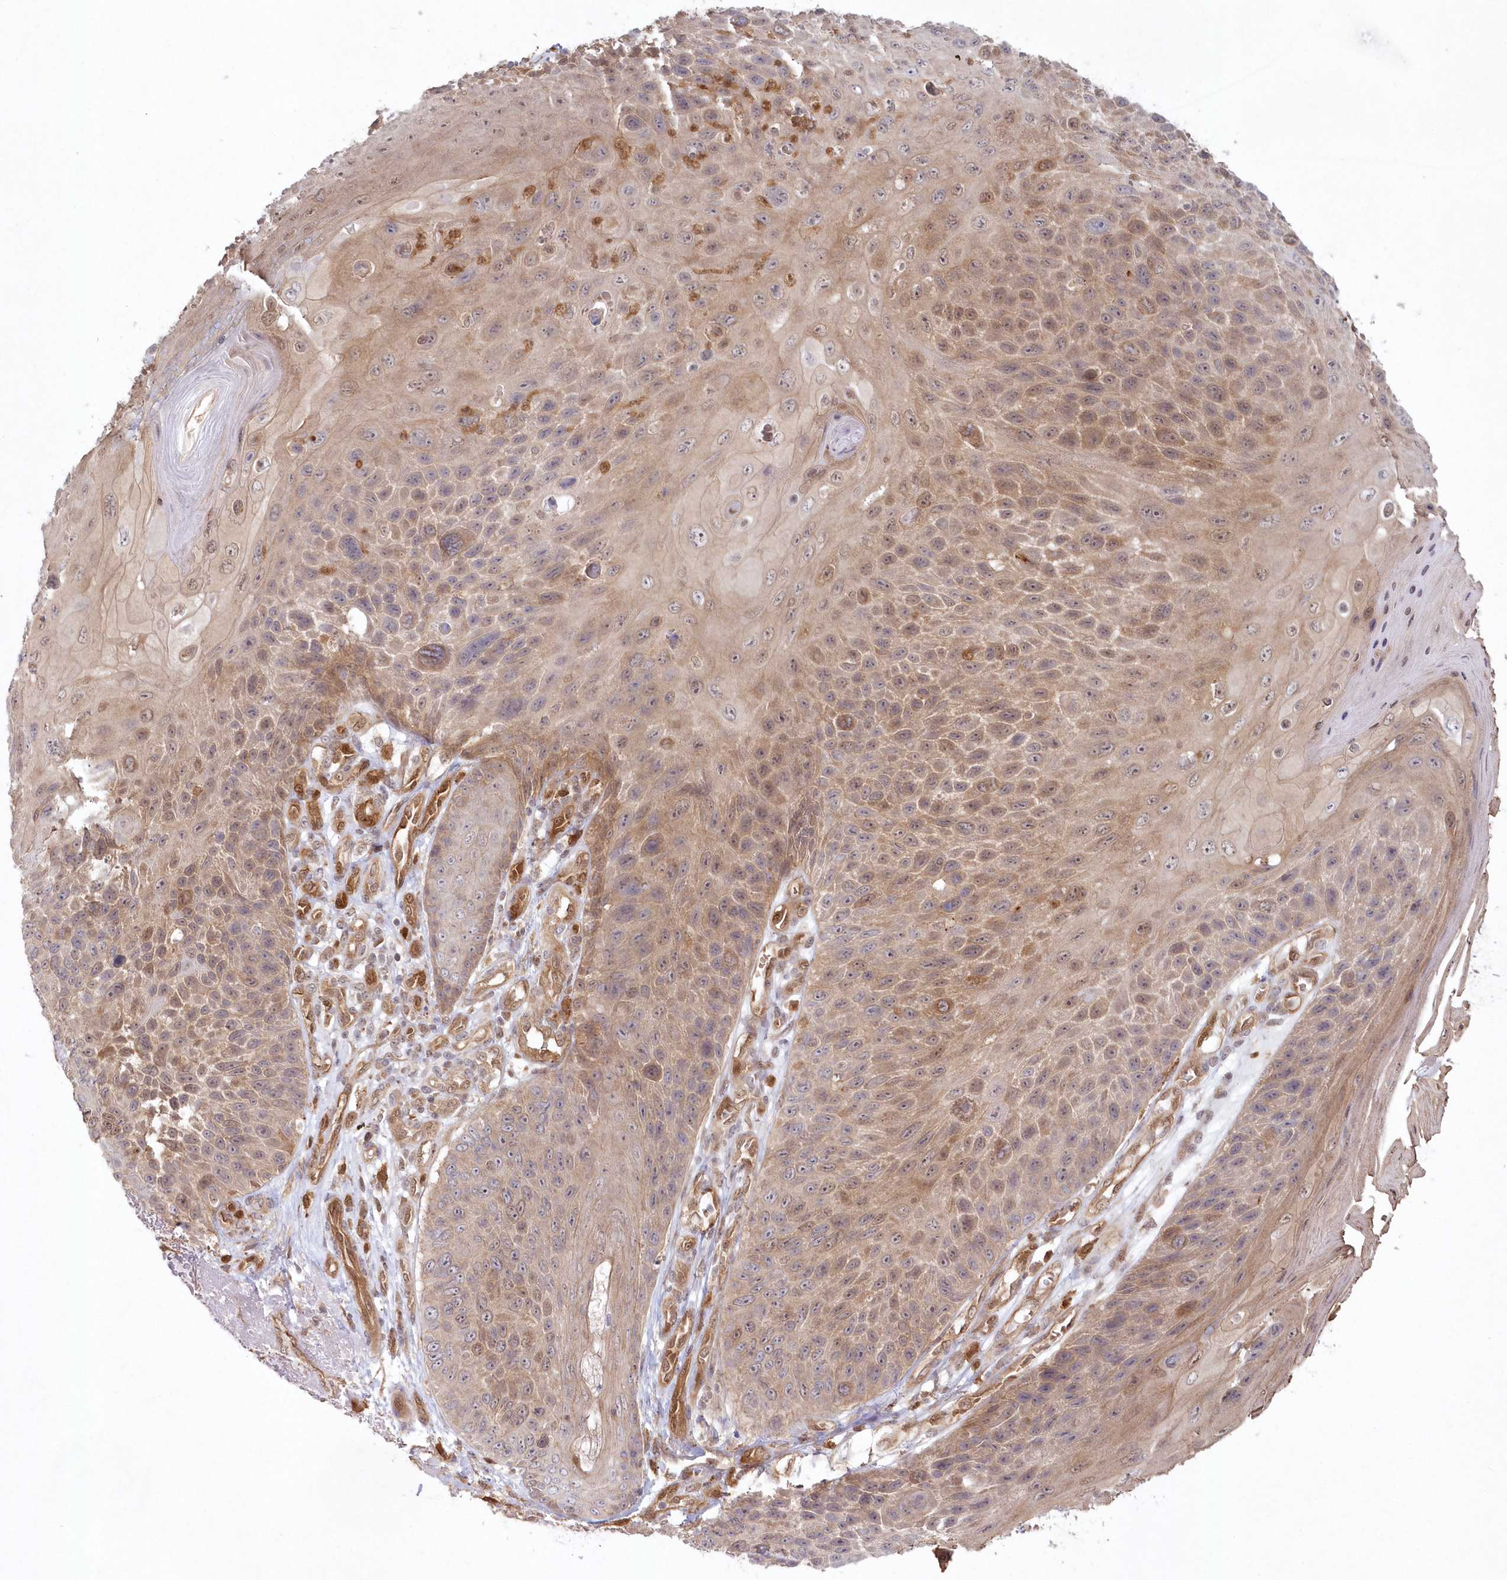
{"staining": {"intensity": "moderate", "quantity": "25%-75%", "location": "cytoplasmic/membranous,nuclear"}, "tissue": "skin cancer", "cell_type": "Tumor cells", "image_type": "cancer", "snomed": [{"axis": "morphology", "description": "Squamous cell carcinoma, NOS"}, {"axis": "topography", "description": "Skin"}], "caption": "Moderate cytoplasmic/membranous and nuclear staining for a protein is identified in about 25%-75% of tumor cells of skin cancer (squamous cell carcinoma) using immunohistochemistry.", "gene": "GBE1", "patient": {"sex": "female", "age": 88}}